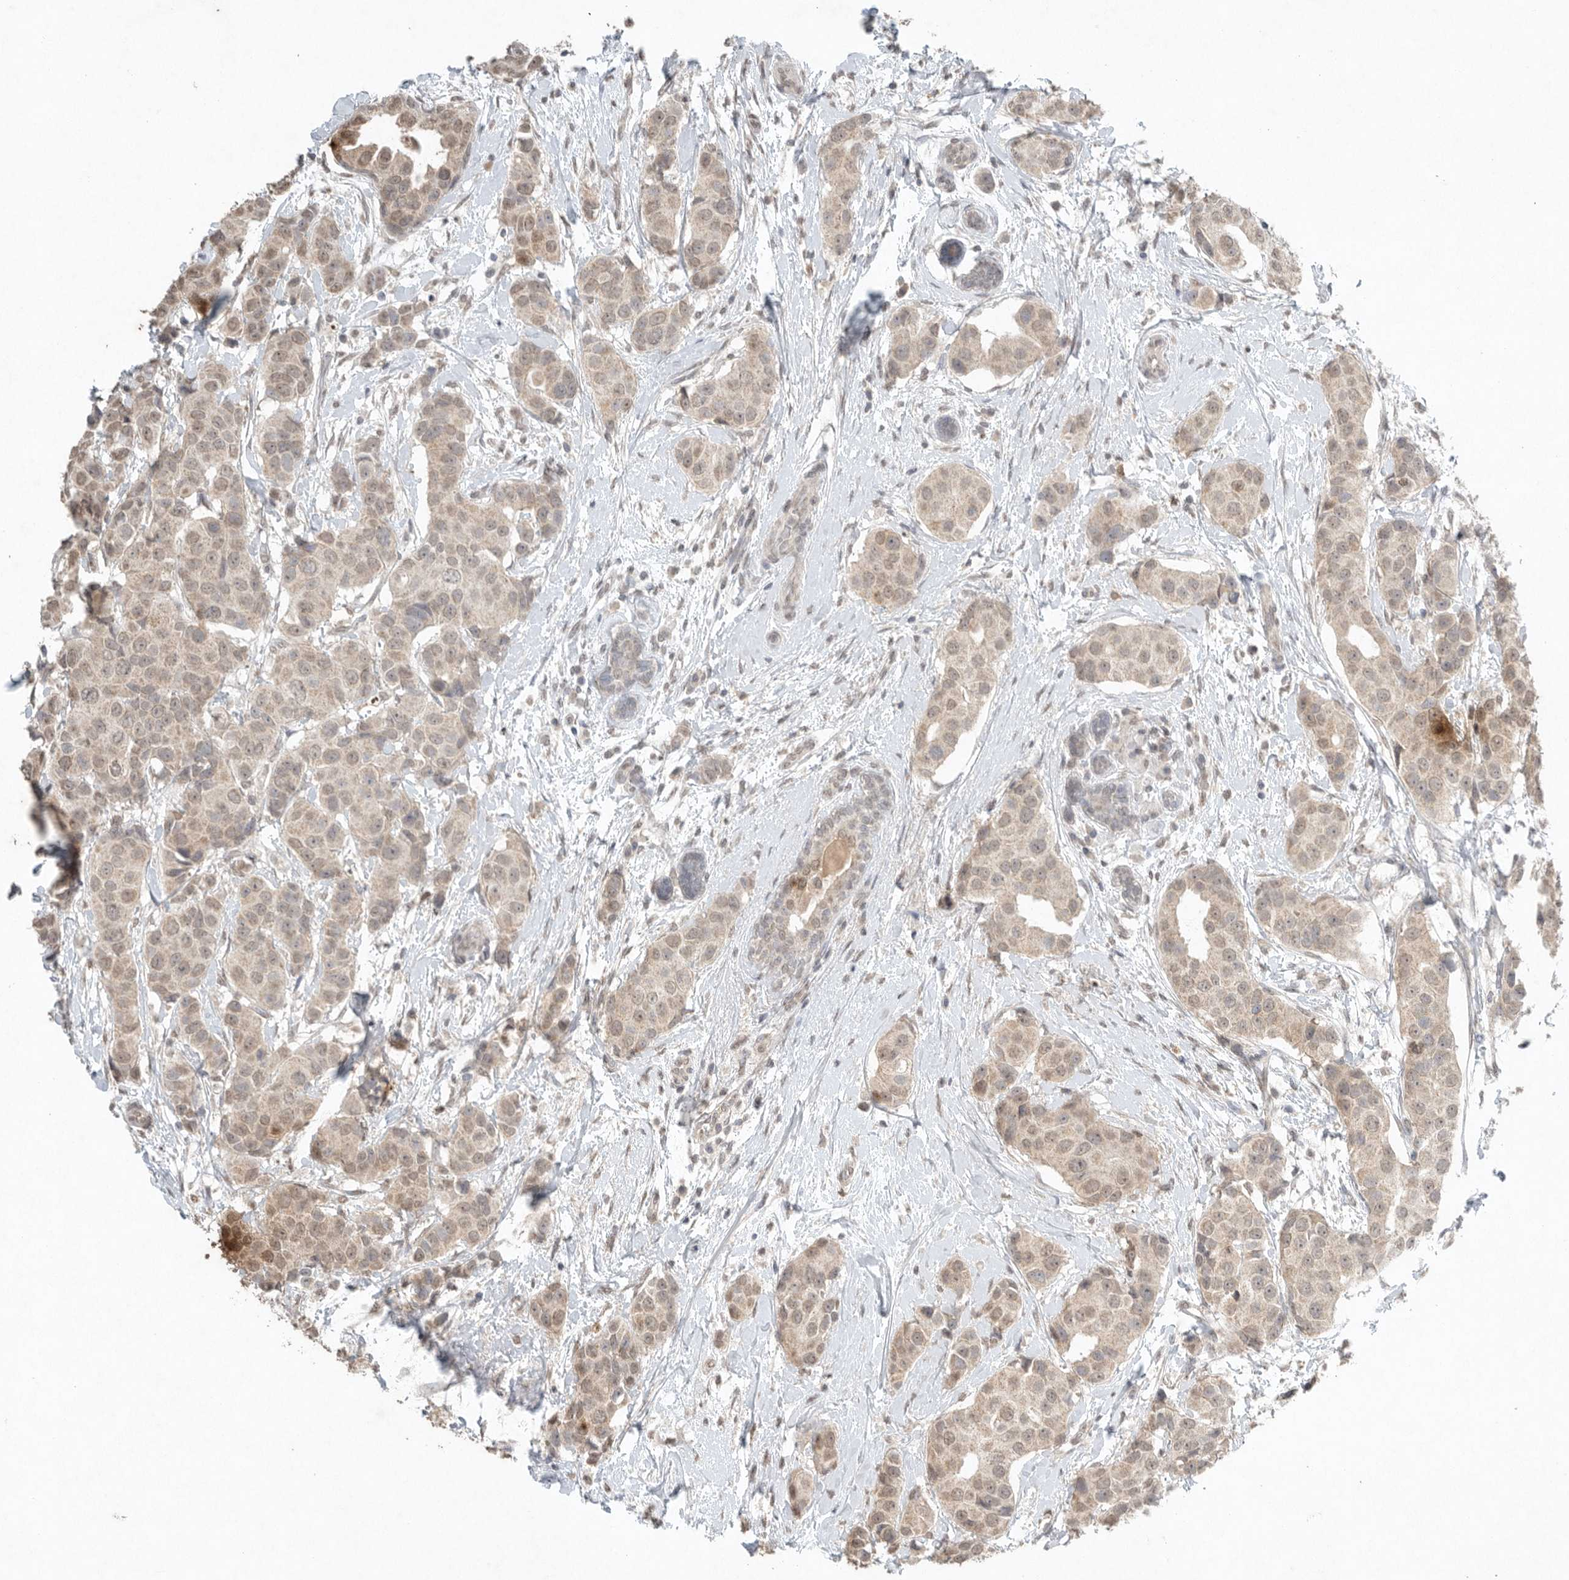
{"staining": {"intensity": "weak", "quantity": ">75%", "location": "cytoplasmic/membranous"}, "tissue": "breast cancer", "cell_type": "Tumor cells", "image_type": "cancer", "snomed": [{"axis": "morphology", "description": "Normal tissue, NOS"}, {"axis": "morphology", "description": "Duct carcinoma"}, {"axis": "topography", "description": "Breast"}], "caption": "A histopathology image of human infiltrating ductal carcinoma (breast) stained for a protein displays weak cytoplasmic/membranous brown staining in tumor cells. The staining is performed using DAB brown chromogen to label protein expression. The nuclei are counter-stained blue using hematoxylin.", "gene": "KLK5", "patient": {"sex": "female", "age": 39}}